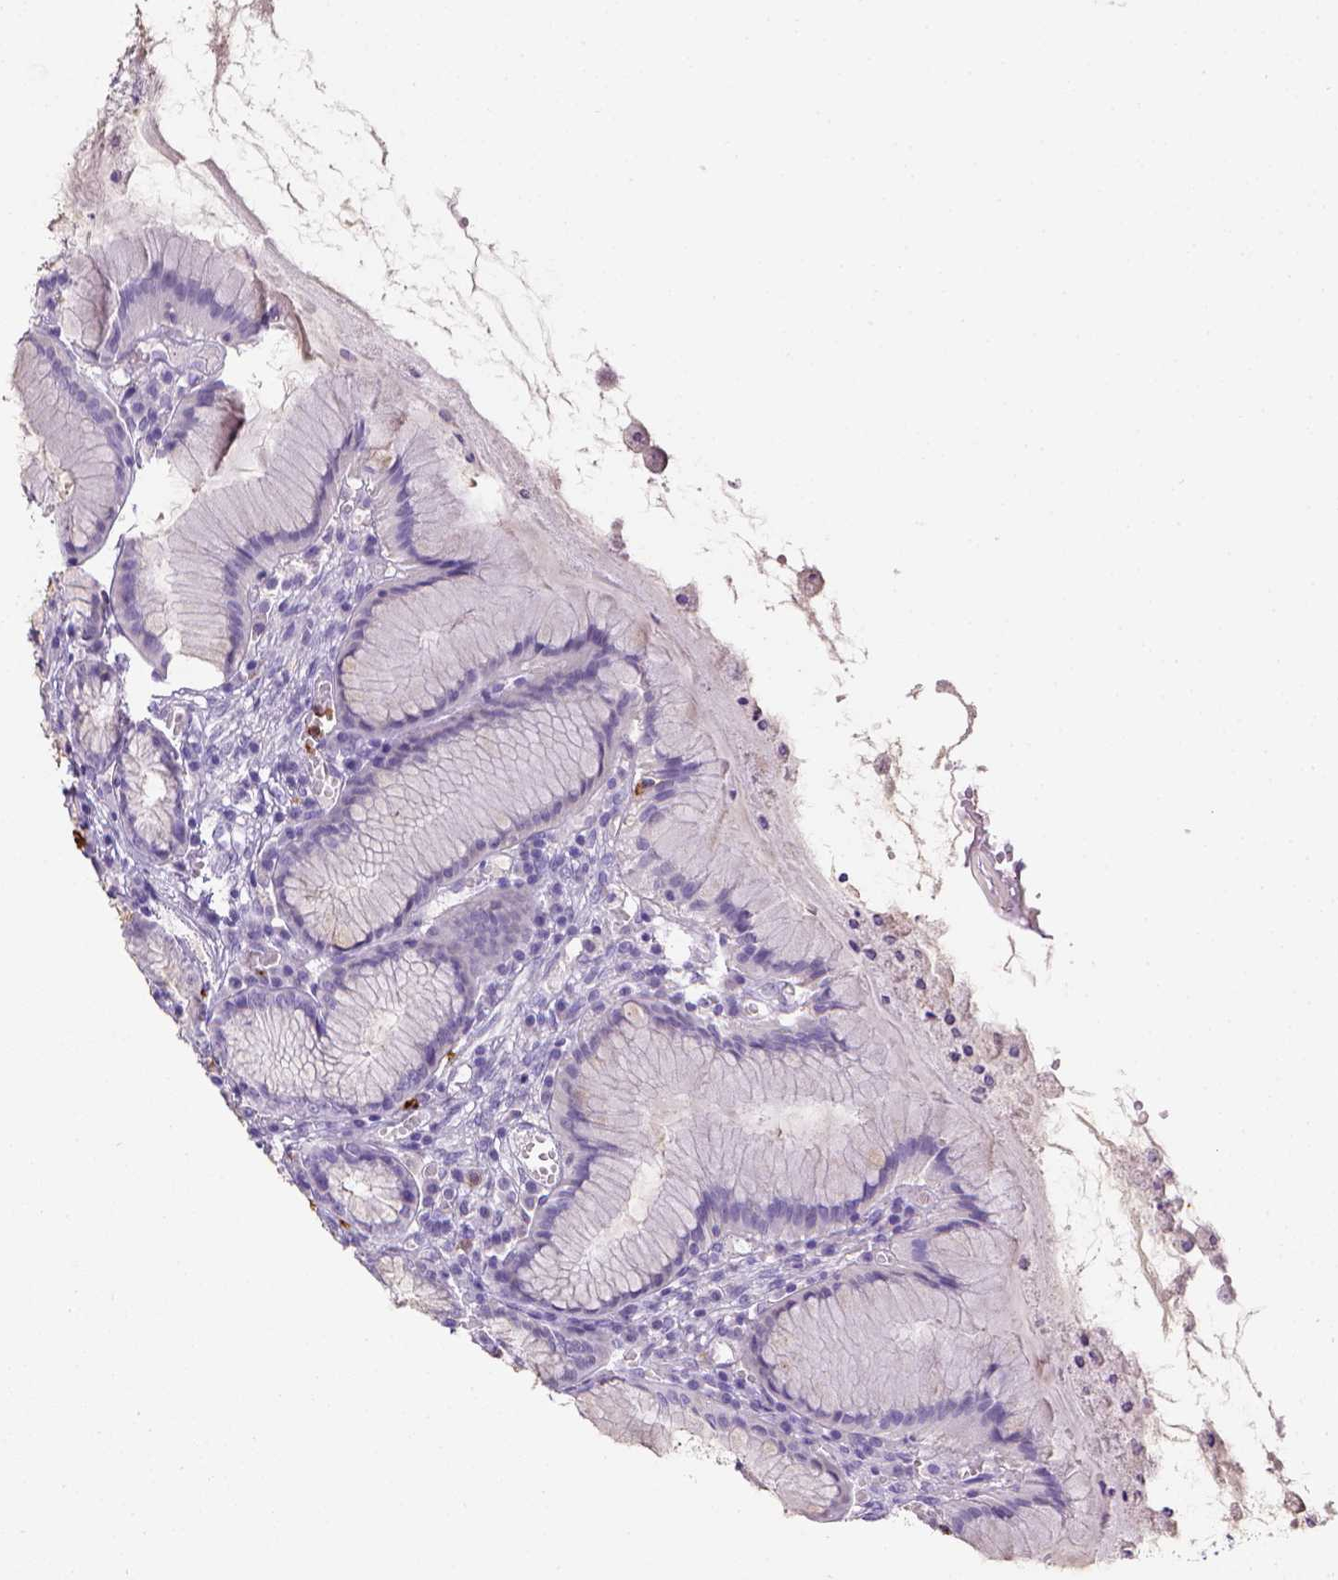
{"staining": {"intensity": "negative", "quantity": "none", "location": "none"}, "tissue": "stomach", "cell_type": "Glandular cells", "image_type": "normal", "snomed": [{"axis": "morphology", "description": "Normal tissue, NOS"}, {"axis": "topography", "description": "Stomach"}], "caption": "Histopathology image shows no significant protein expression in glandular cells of unremarkable stomach. (DAB (3,3'-diaminobenzidine) IHC, high magnification).", "gene": "ITGAM", "patient": {"sex": "male", "age": 55}}